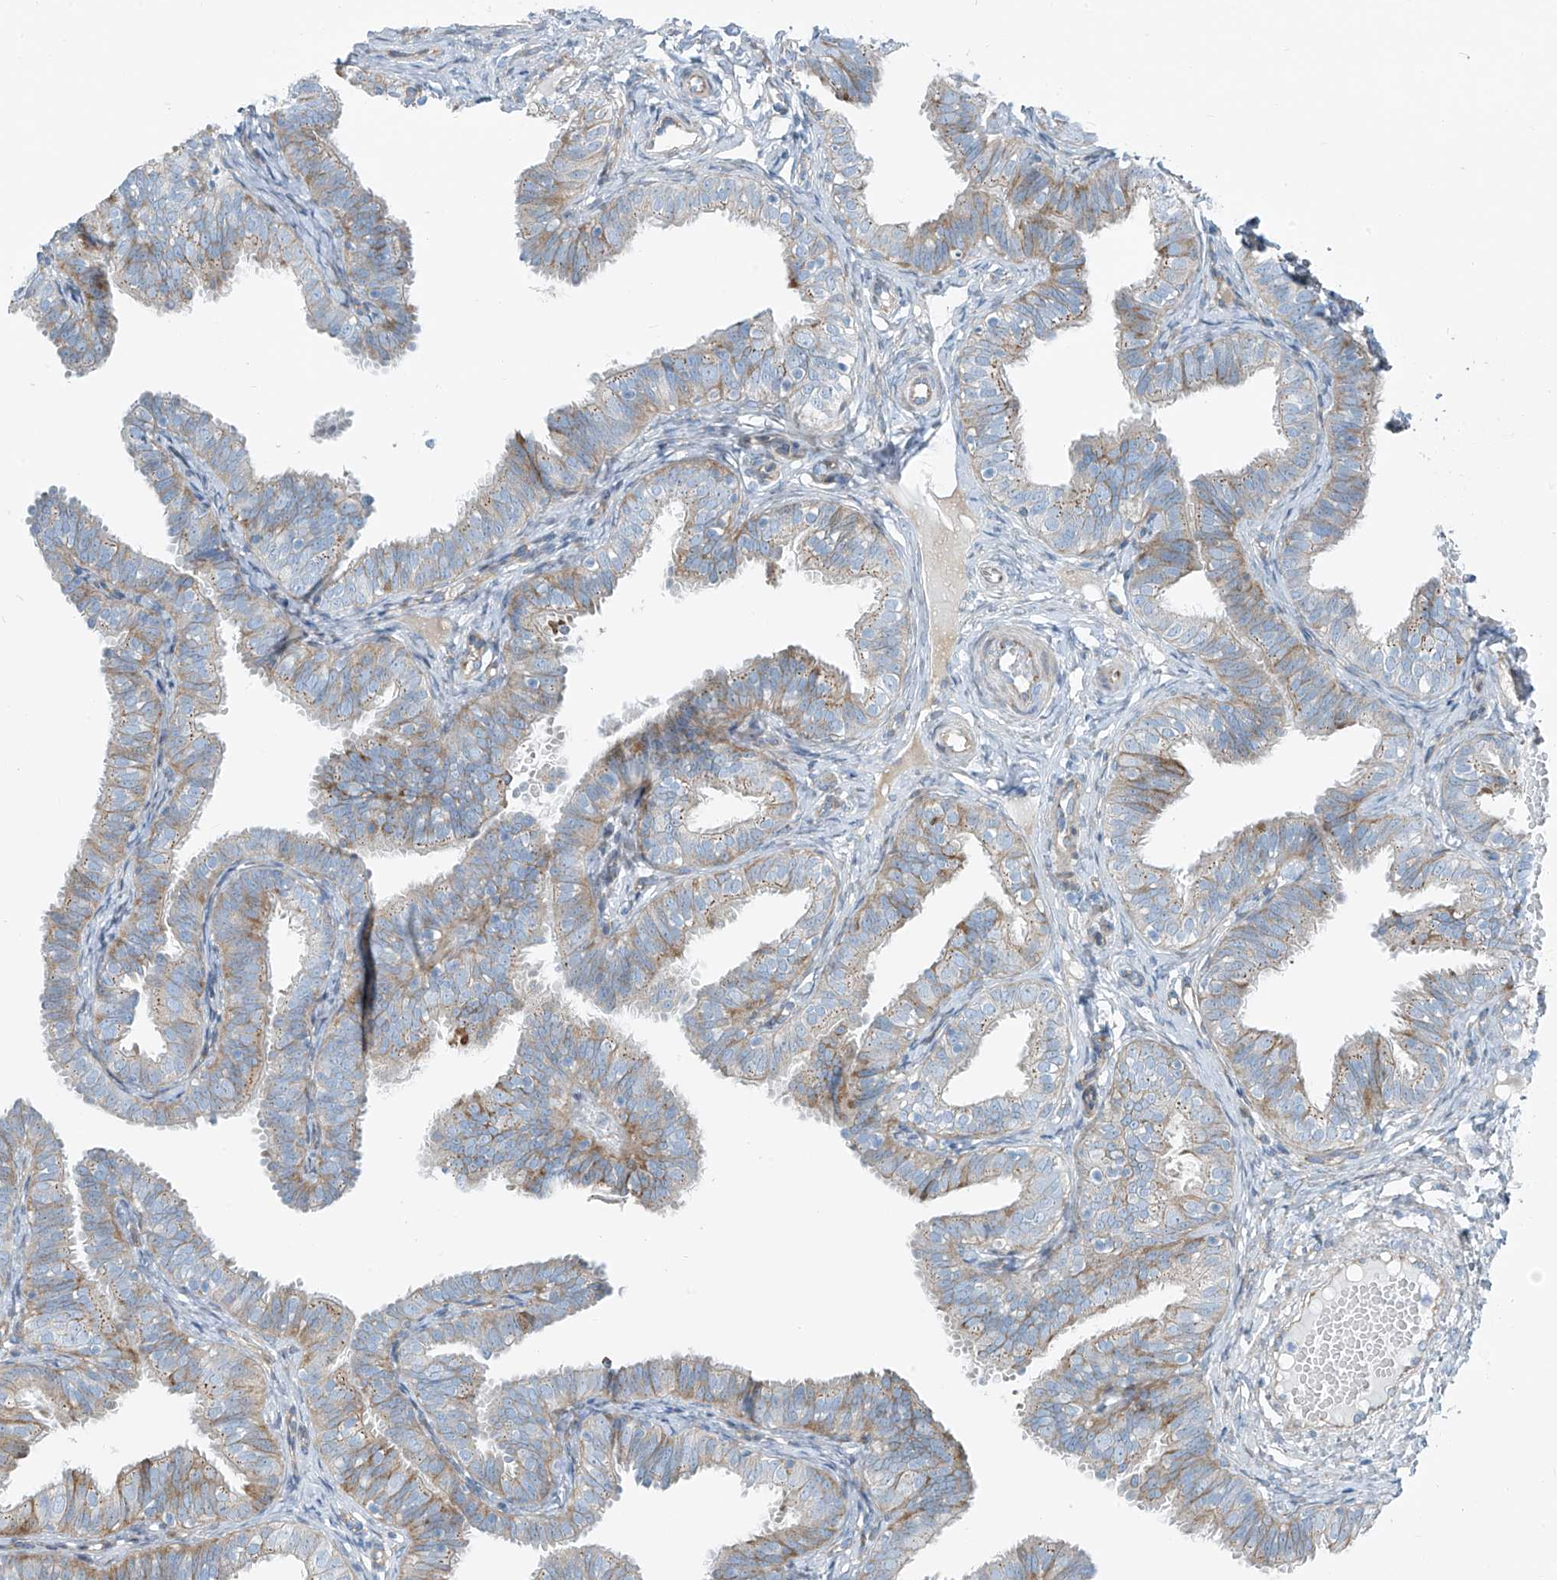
{"staining": {"intensity": "moderate", "quantity": "25%-75%", "location": "cytoplasmic/membranous"}, "tissue": "fallopian tube", "cell_type": "Glandular cells", "image_type": "normal", "snomed": [{"axis": "morphology", "description": "Normal tissue, NOS"}, {"axis": "topography", "description": "Fallopian tube"}], "caption": "Brown immunohistochemical staining in unremarkable human fallopian tube demonstrates moderate cytoplasmic/membranous staining in about 25%-75% of glandular cells. (DAB (3,3'-diaminobenzidine) = brown stain, brightfield microscopy at high magnification).", "gene": "HIC2", "patient": {"sex": "female", "age": 35}}